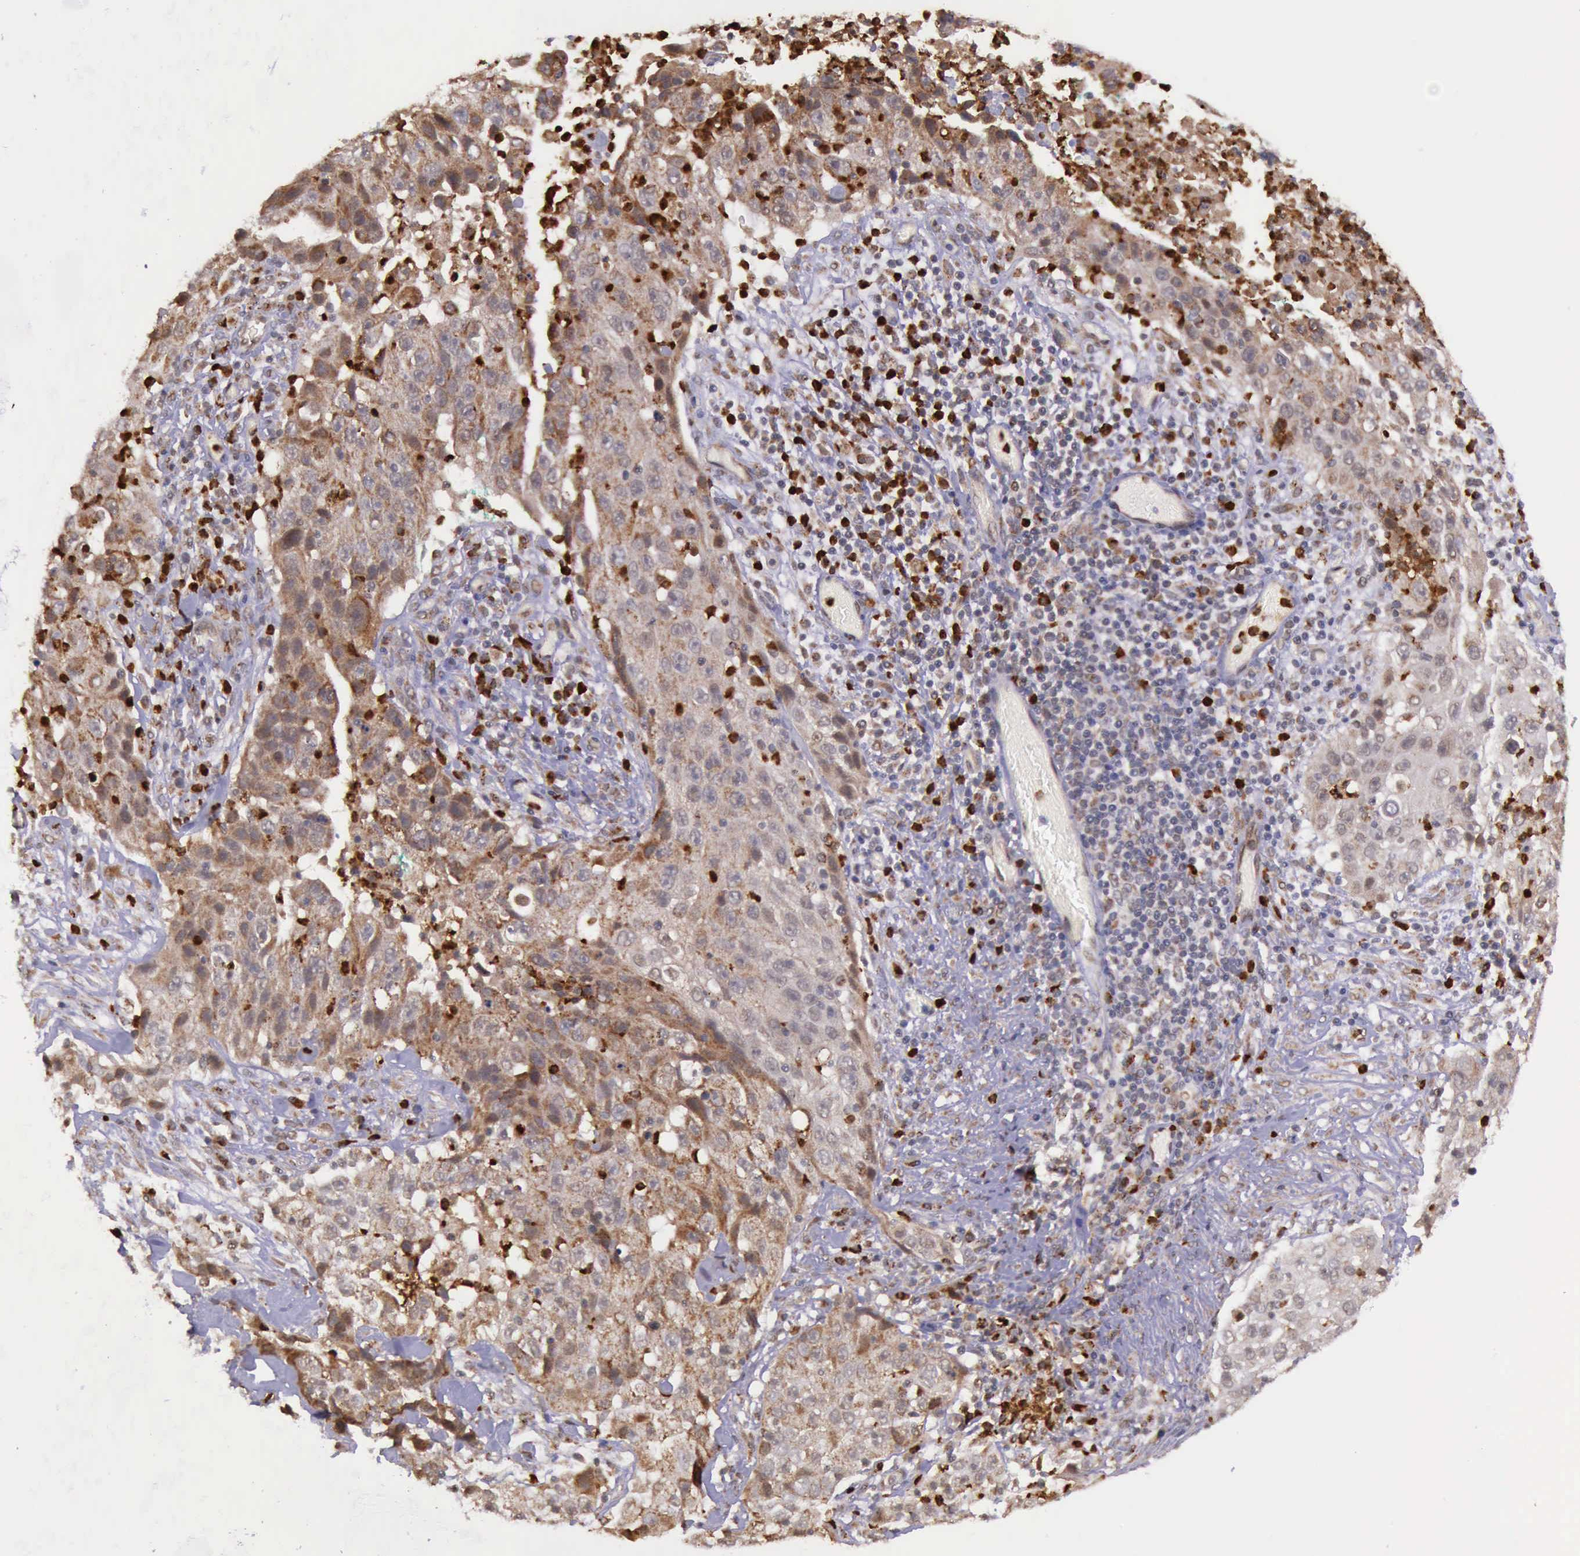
{"staining": {"intensity": "moderate", "quantity": "25%-75%", "location": "cytoplasmic/membranous"}, "tissue": "lung cancer", "cell_type": "Tumor cells", "image_type": "cancer", "snomed": [{"axis": "morphology", "description": "Squamous cell carcinoma, NOS"}, {"axis": "topography", "description": "Lung"}], "caption": "This is a micrograph of IHC staining of squamous cell carcinoma (lung), which shows moderate staining in the cytoplasmic/membranous of tumor cells.", "gene": "ARMCX3", "patient": {"sex": "male", "age": 64}}